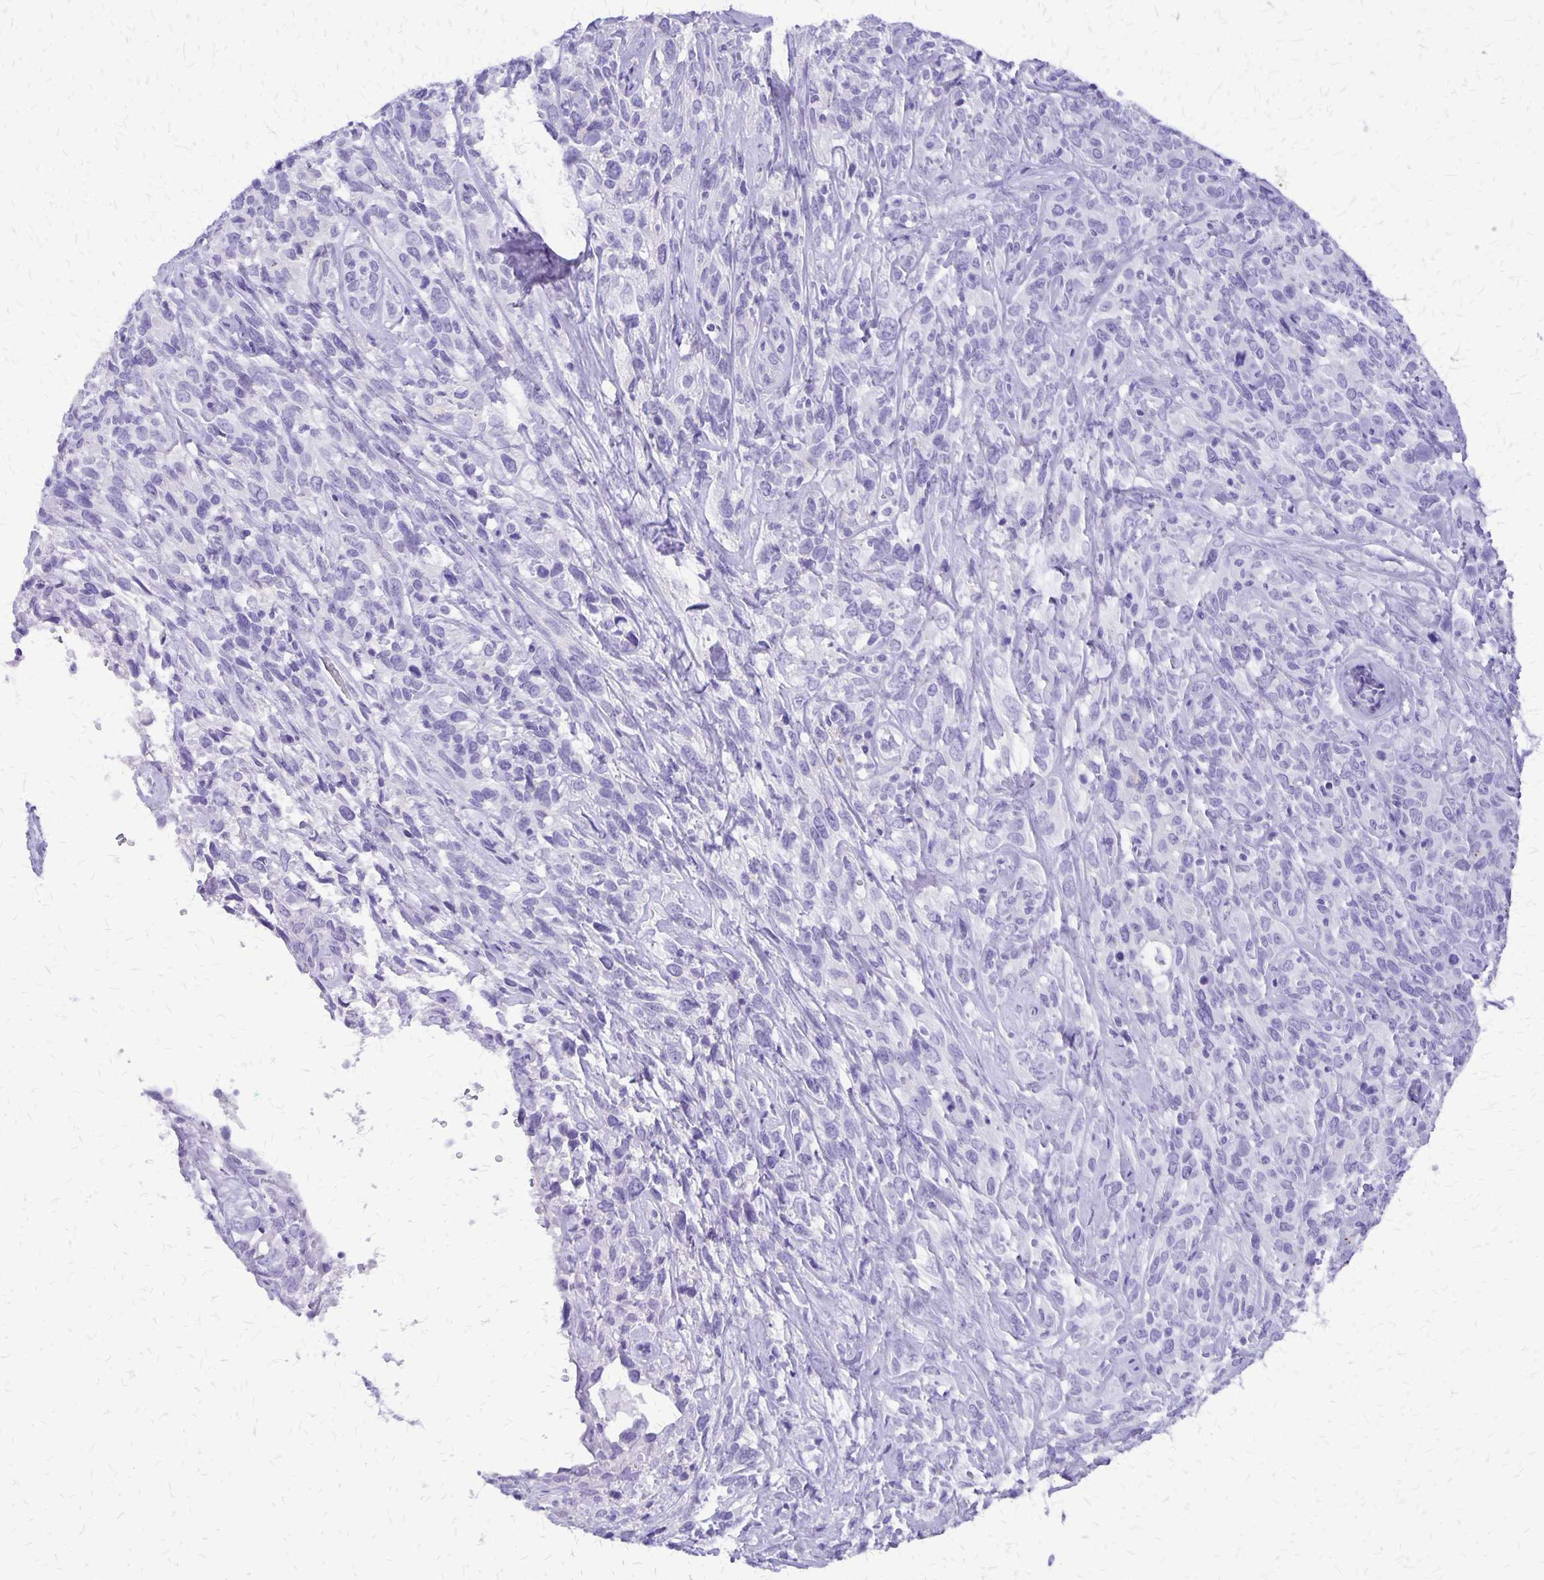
{"staining": {"intensity": "negative", "quantity": "none", "location": "none"}, "tissue": "cervical cancer", "cell_type": "Tumor cells", "image_type": "cancer", "snomed": [{"axis": "morphology", "description": "Normal tissue, NOS"}, {"axis": "morphology", "description": "Squamous cell carcinoma, NOS"}, {"axis": "topography", "description": "Cervix"}], "caption": "DAB immunohistochemical staining of human cervical cancer displays no significant staining in tumor cells. (DAB (3,3'-diaminobenzidine) IHC visualized using brightfield microscopy, high magnification).", "gene": "SLC13A2", "patient": {"sex": "female", "age": 51}}